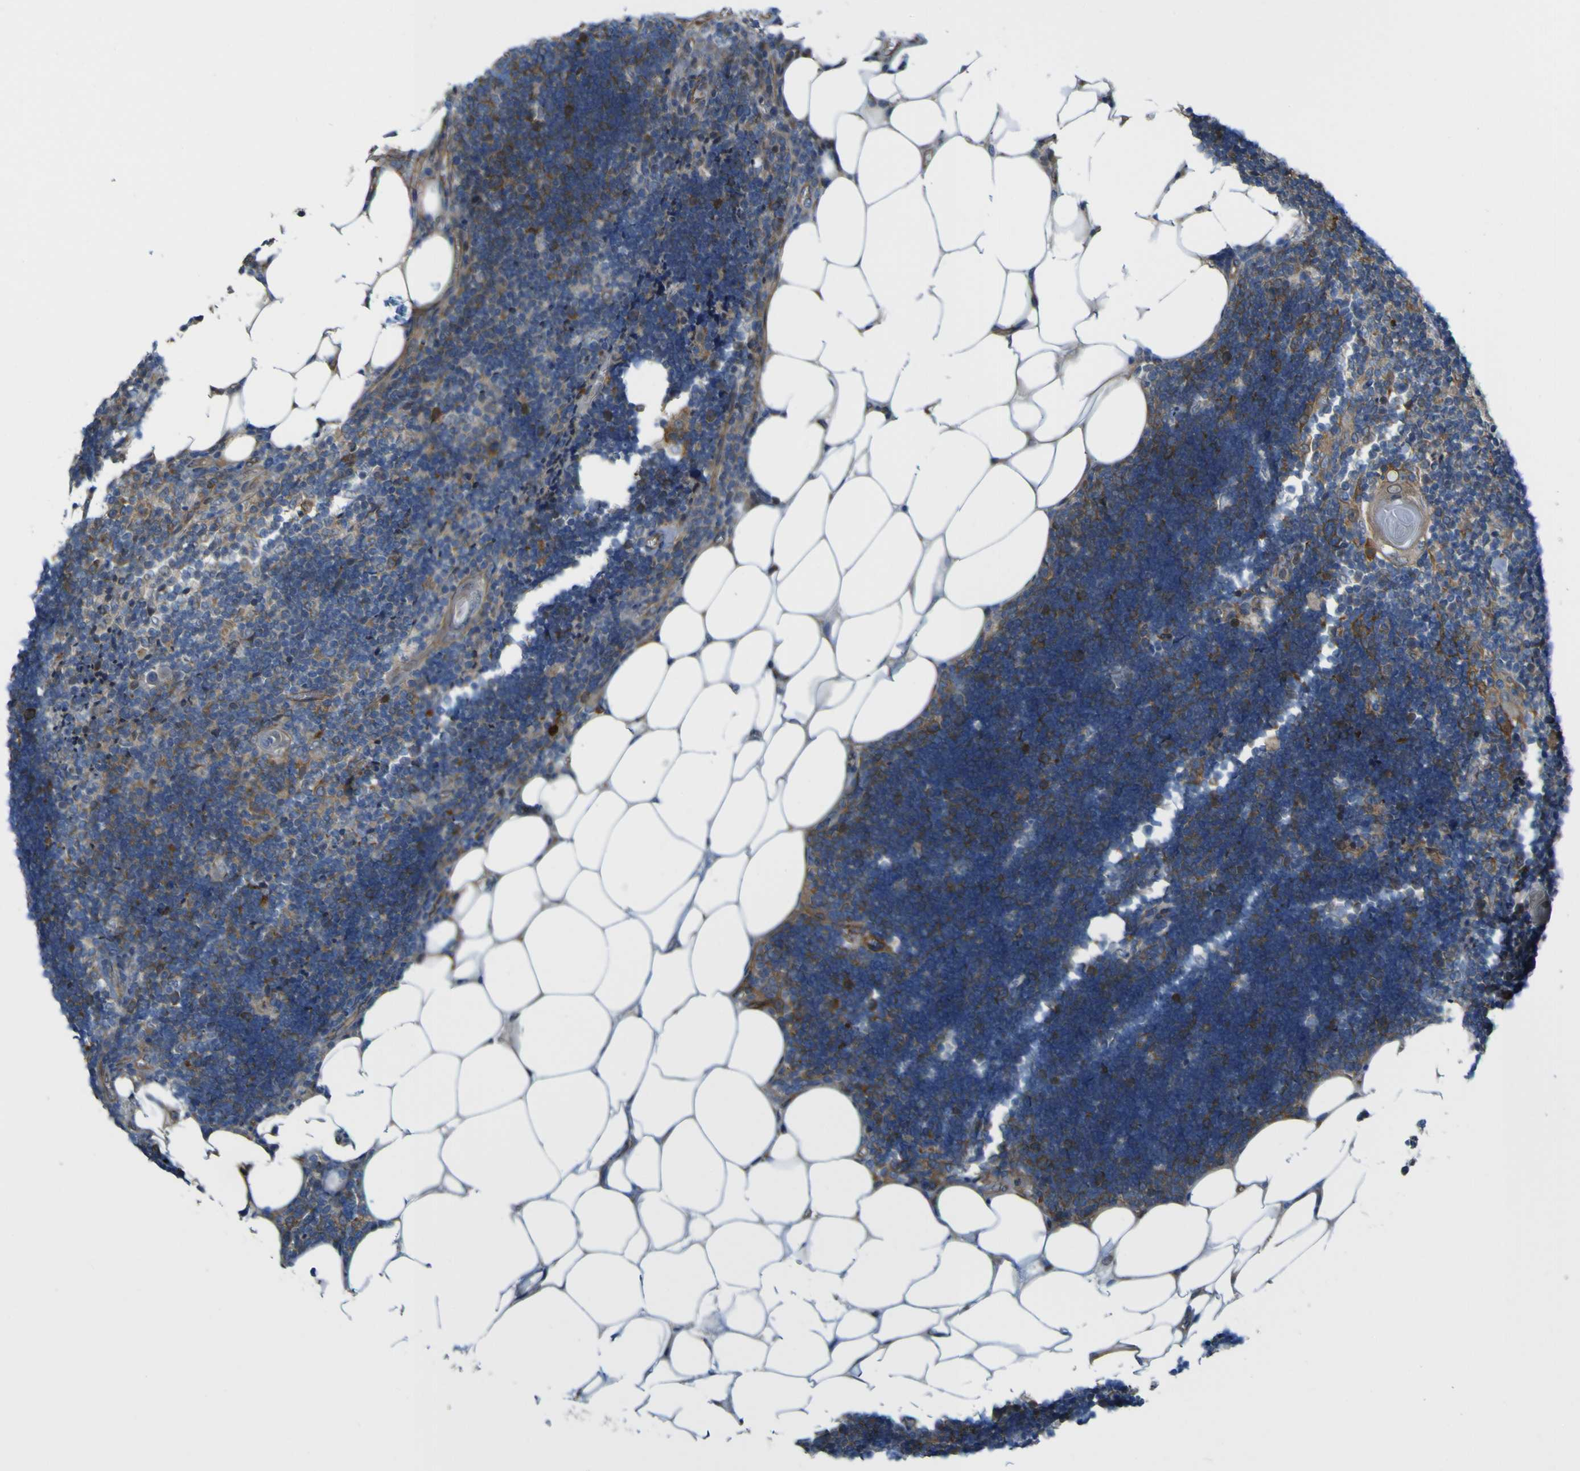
{"staining": {"intensity": "strong", "quantity": "25%-75%", "location": "cytoplasmic/membranous"}, "tissue": "lymph node", "cell_type": "Germinal center cells", "image_type": "normal", "snomed": [{"axis": "morphology", "description": "Normal tissue, NOS"}, {"axis": "topography", "description": "Lymph node"}], "caption": "Protein staining by immunohistochemistry demonstrates strong cytoplasmic/membranous expression in approximately 25%-75% of germinal center cells in normal lymph node.", "gene": "JPH1", "patient": {"sex": "male", "age": 33}}